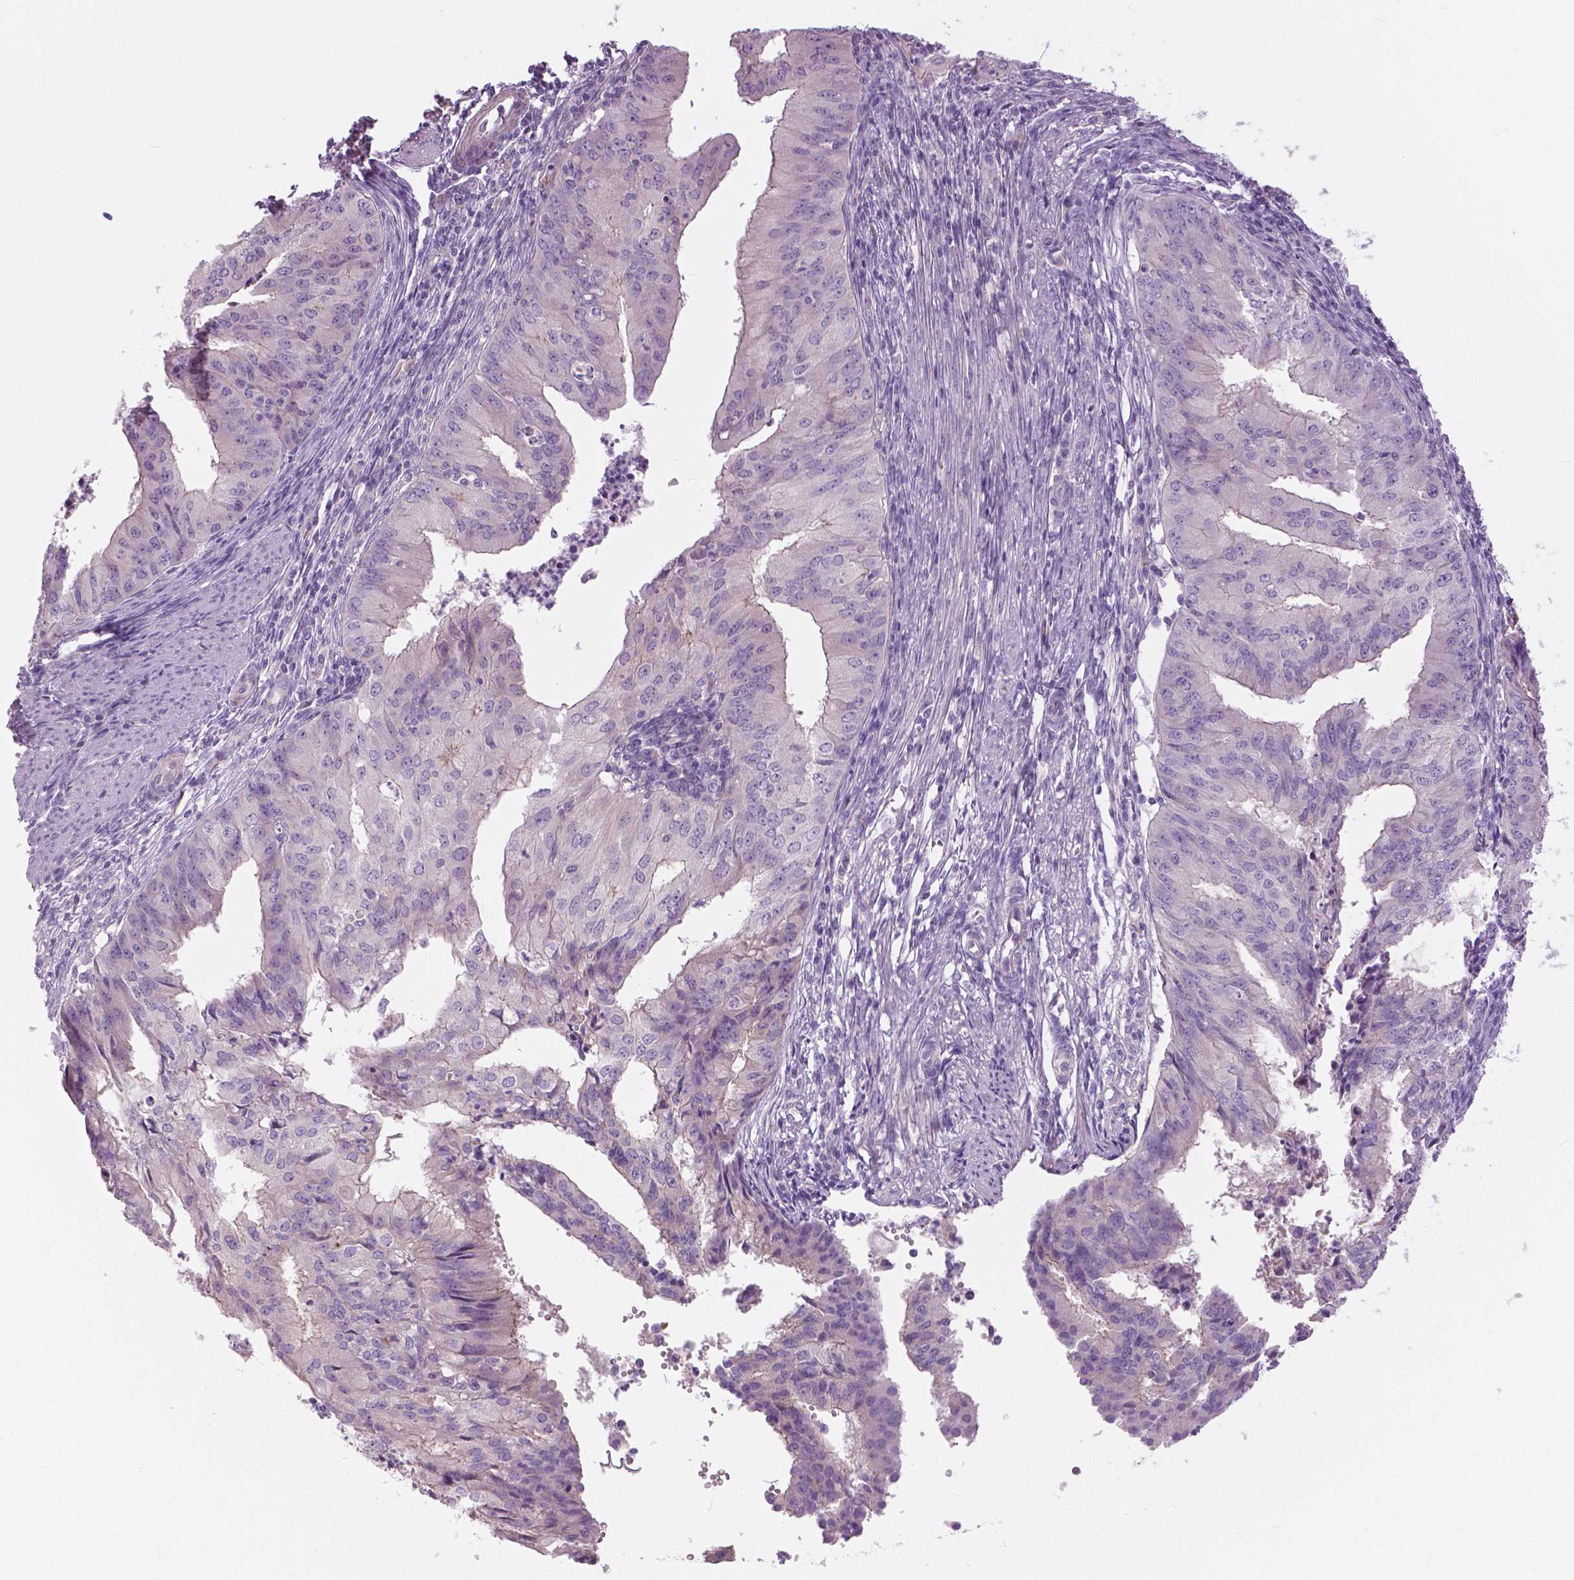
{"staining": {"intensity": "negative", "quantity": "none", "location": "none"}, "tissue": "endometrial cancer", "cell_type": "Tumor cells", "image_type": "cancer", "snomed": [{"axis": "morphology", "description": "Adenocarcinoma, NOS"}, {"axis": "topography", "description": "Endometrium"}], "caption": "Immunohistochemical staining of human adenocarcinoma (endometrial) shows no significant staining in tumor cells.", "gene": "SERPINI1", "patient": {"sex": "female", "age": 50}}